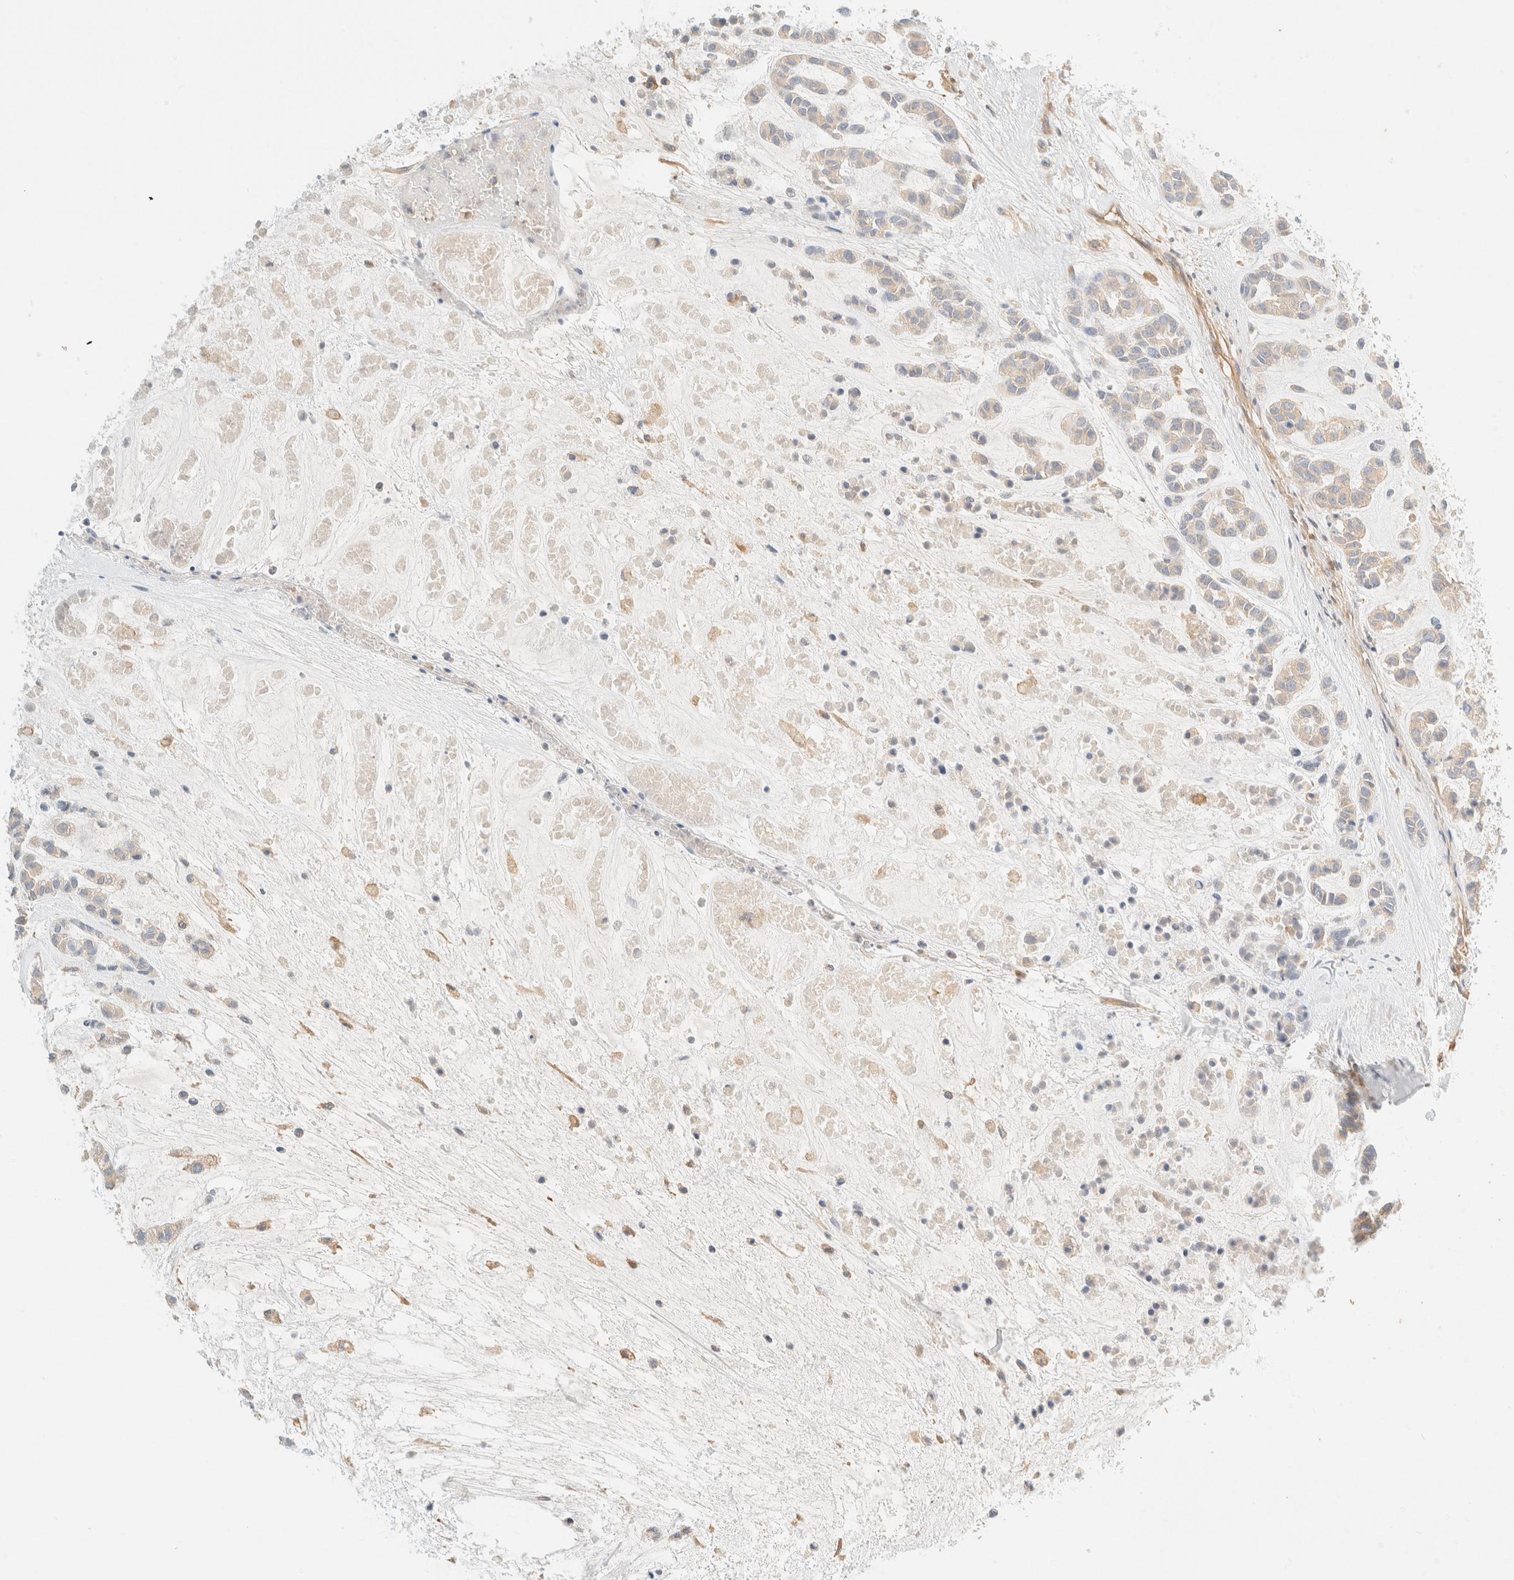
{"staining": {"intensity": "negative", "quantity": "none", "location": "none"}, "tissue": "head and neck cancer", "cell_type": "Tumor cells", "image_type": "cancer", "snomed": [{"axis": "morphology", "description": "Adenocarcinoma, NOS"}, {"axis": "morphology", "description": "Adenoma, NOS"}, {"axis": "topography", "description": "Head-Neck"}], "caption": "IHC photomicrograph of human adenocarcinoma (head and neck) stained for a protein (brown), which displays no staining in tumor cells.", "gene": "FHOD1", "patient": {"sex": "female", "age": 55}}